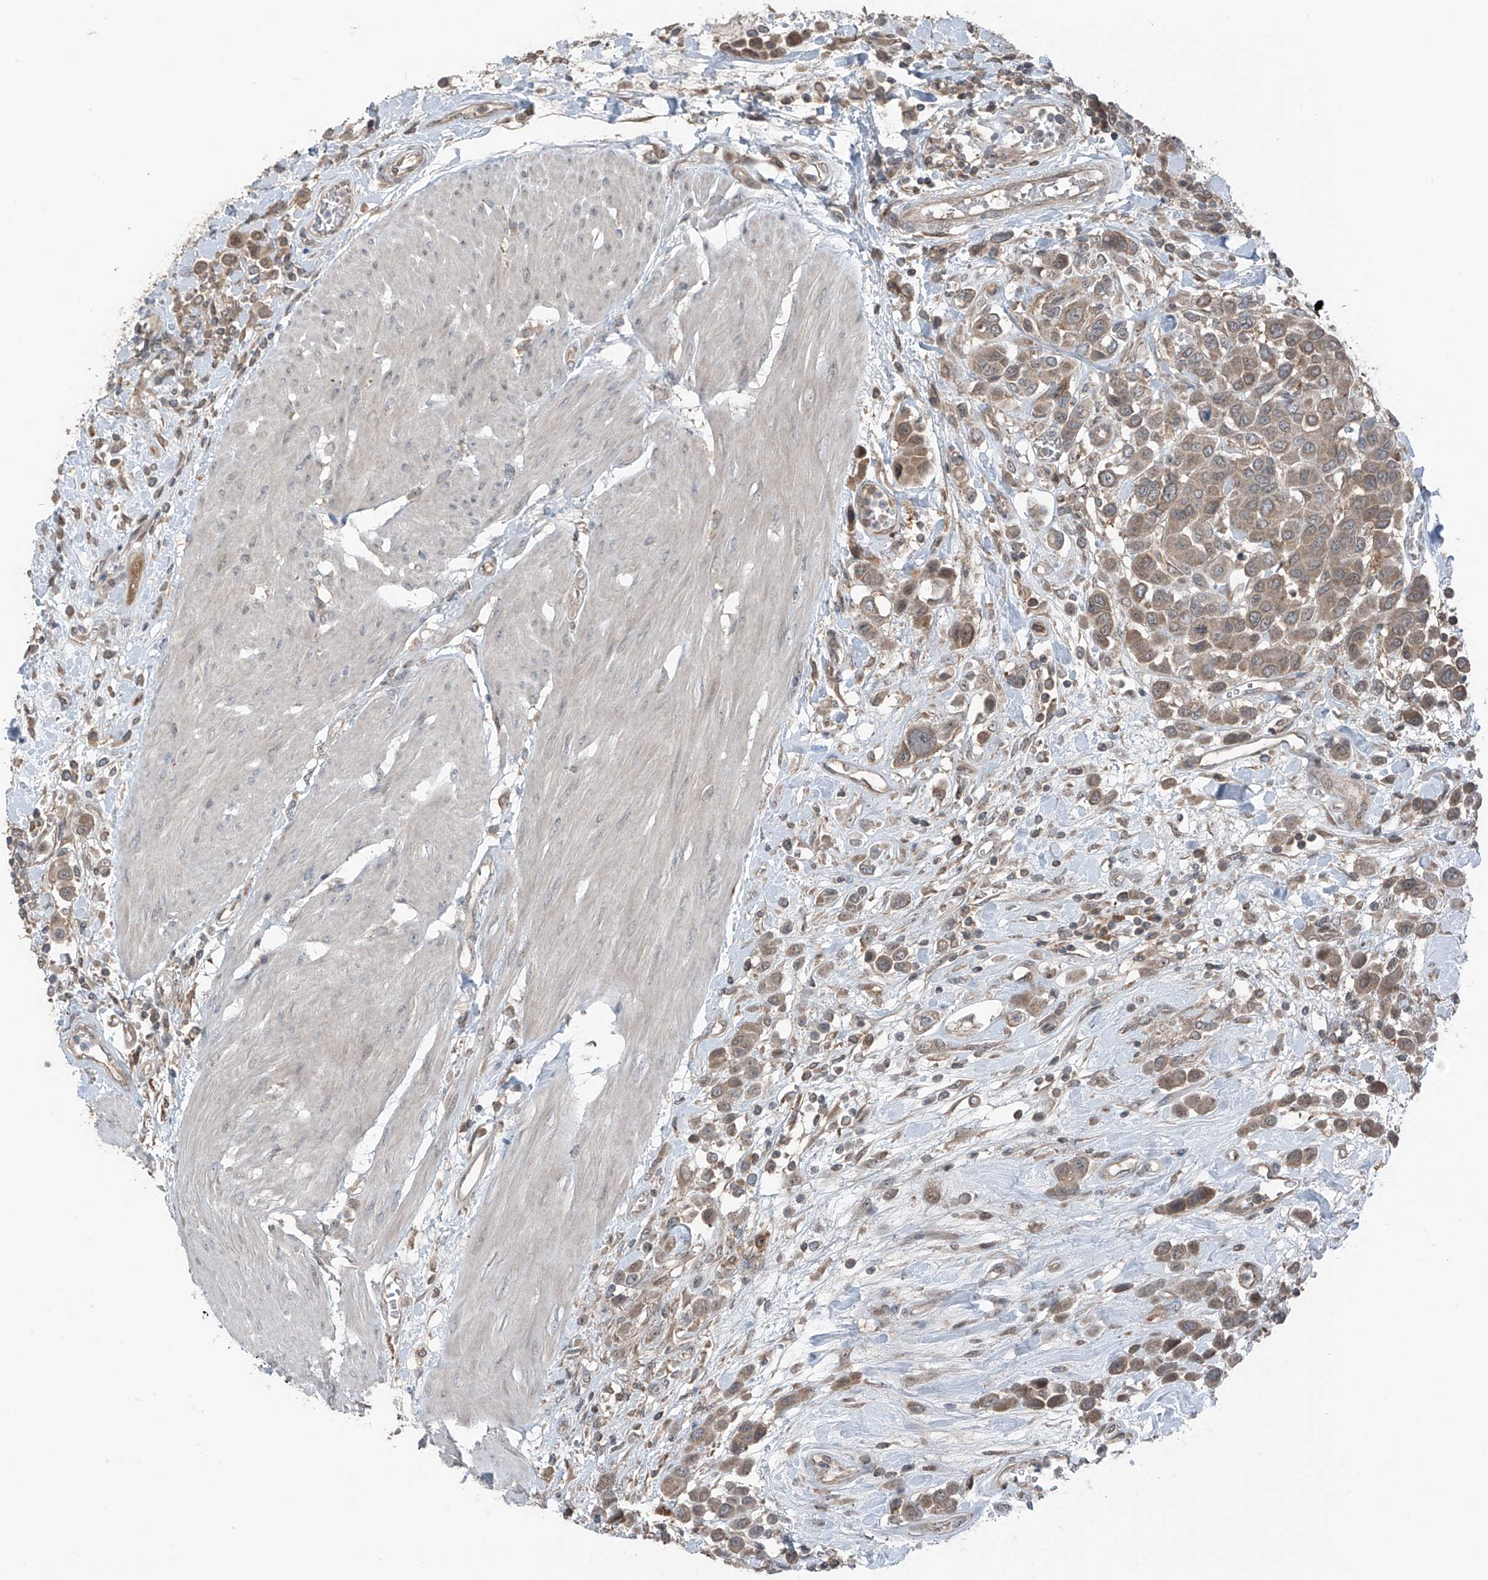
{"staining": {"intensity": "moderate", "quantity": ">75%", "location": "cytoplasmic/membranous"}, "tissue": "urothelial cancer", "cell_type": "Tumor cells", "image_type": "cancer", "snomed": [{"axis": "morphology", "description": "Urothelial carcinoma, High grade"}, {"axis": "topography", "description": "Urinary bladder"}], "caption": "Brown immunohistochemical staining in human urothelial cancer displays moderate cytoplasmic/membranous staining in about >75% of tumor cells. Nuclei are stained in blue.", "gene": "TXNDC9", "patient": {"sex": "male", "age": 50}}